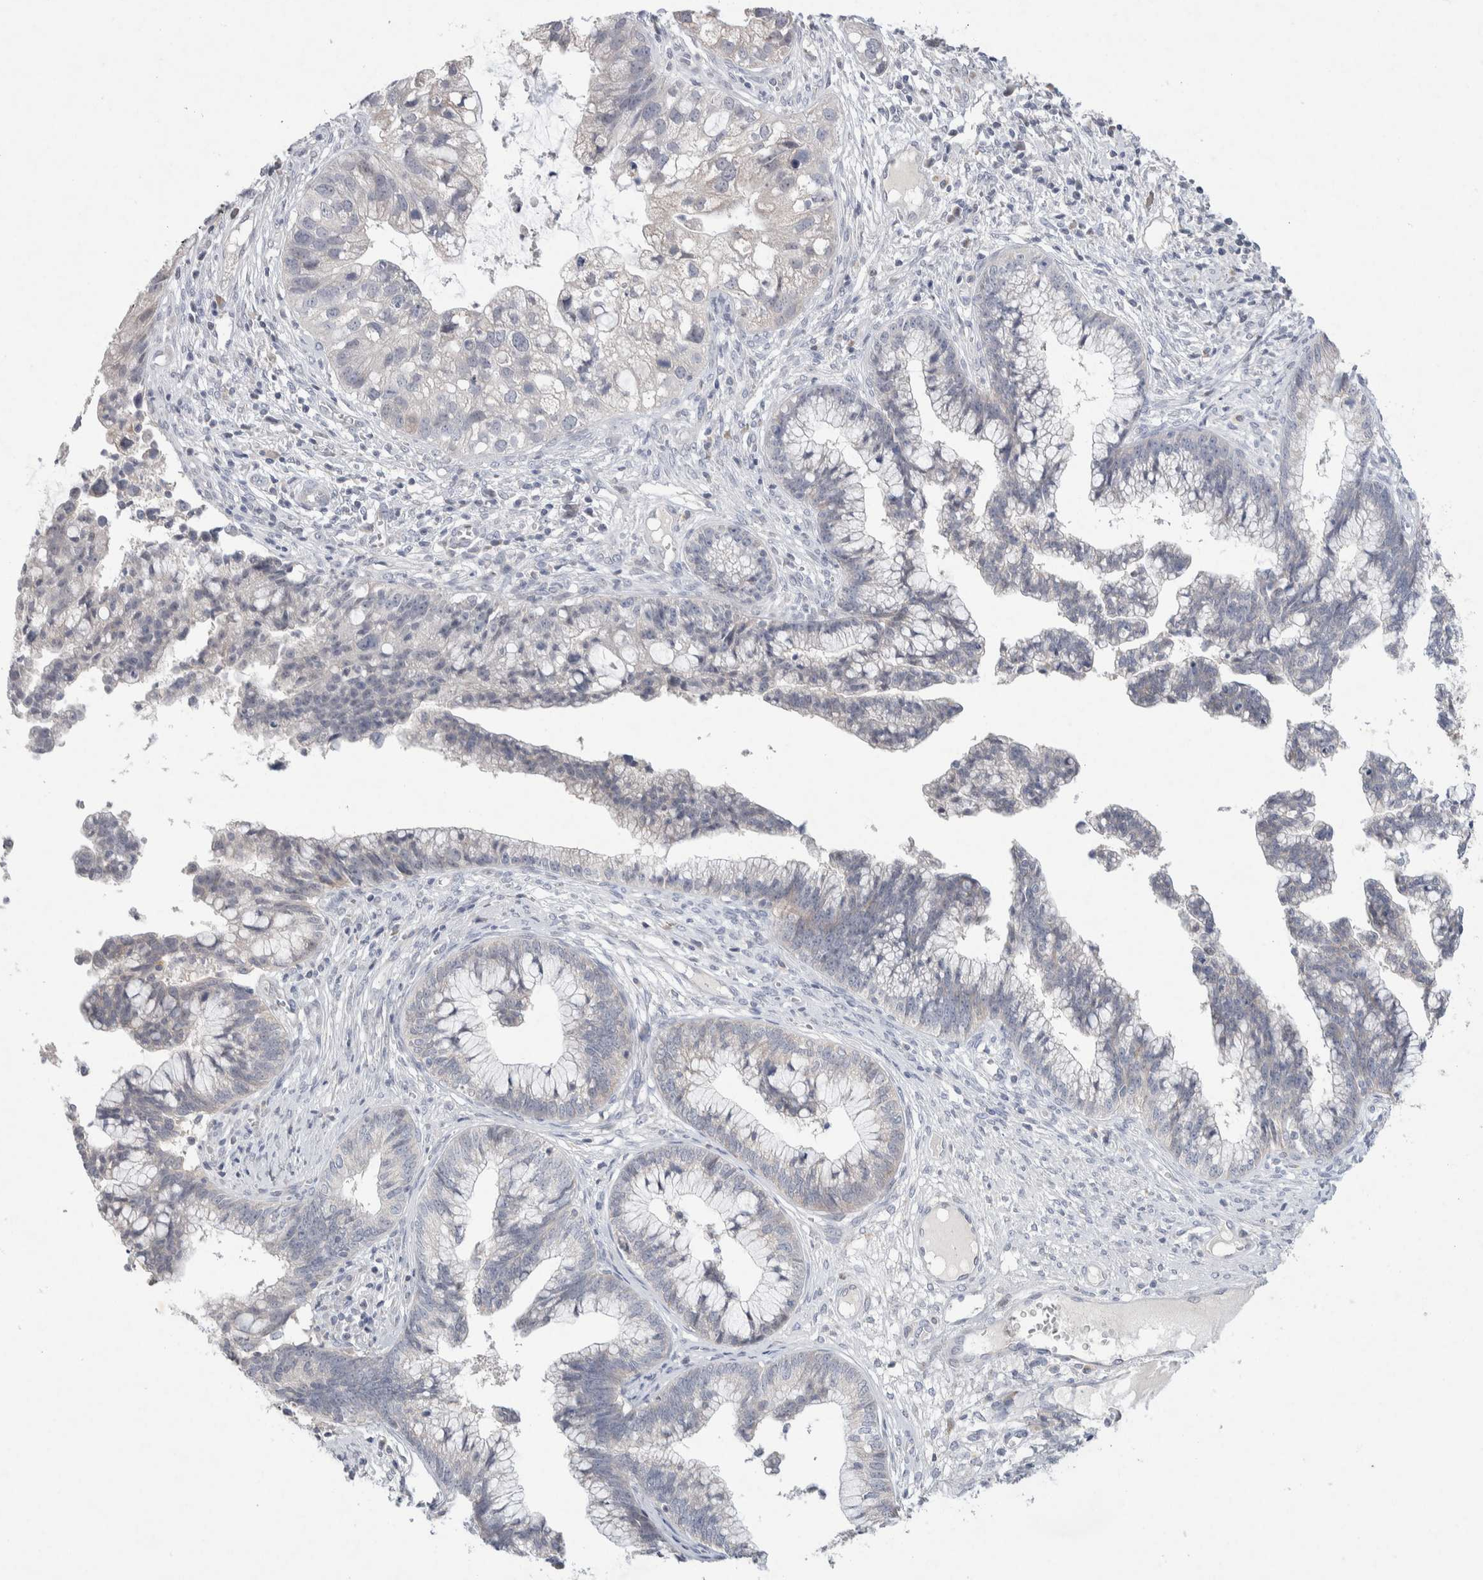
{"staining": {"intensity": "negative", "quantity": "none", "location": "none"}, "tissue": "cervical cancer", "cell_type": "Tumor cells", "image_type": "cancer", "snomed": [{"axis": "morphology", "description": "Adenocarcinoma, NOS"}, {"axis": "topography", "description": "Cervix"}], "caption": "Tumor cells show no significant positivity in adenocarcinoma (cervical).", "gene": "CMTM4", "patient": {"sex": "female", "age": 44}}